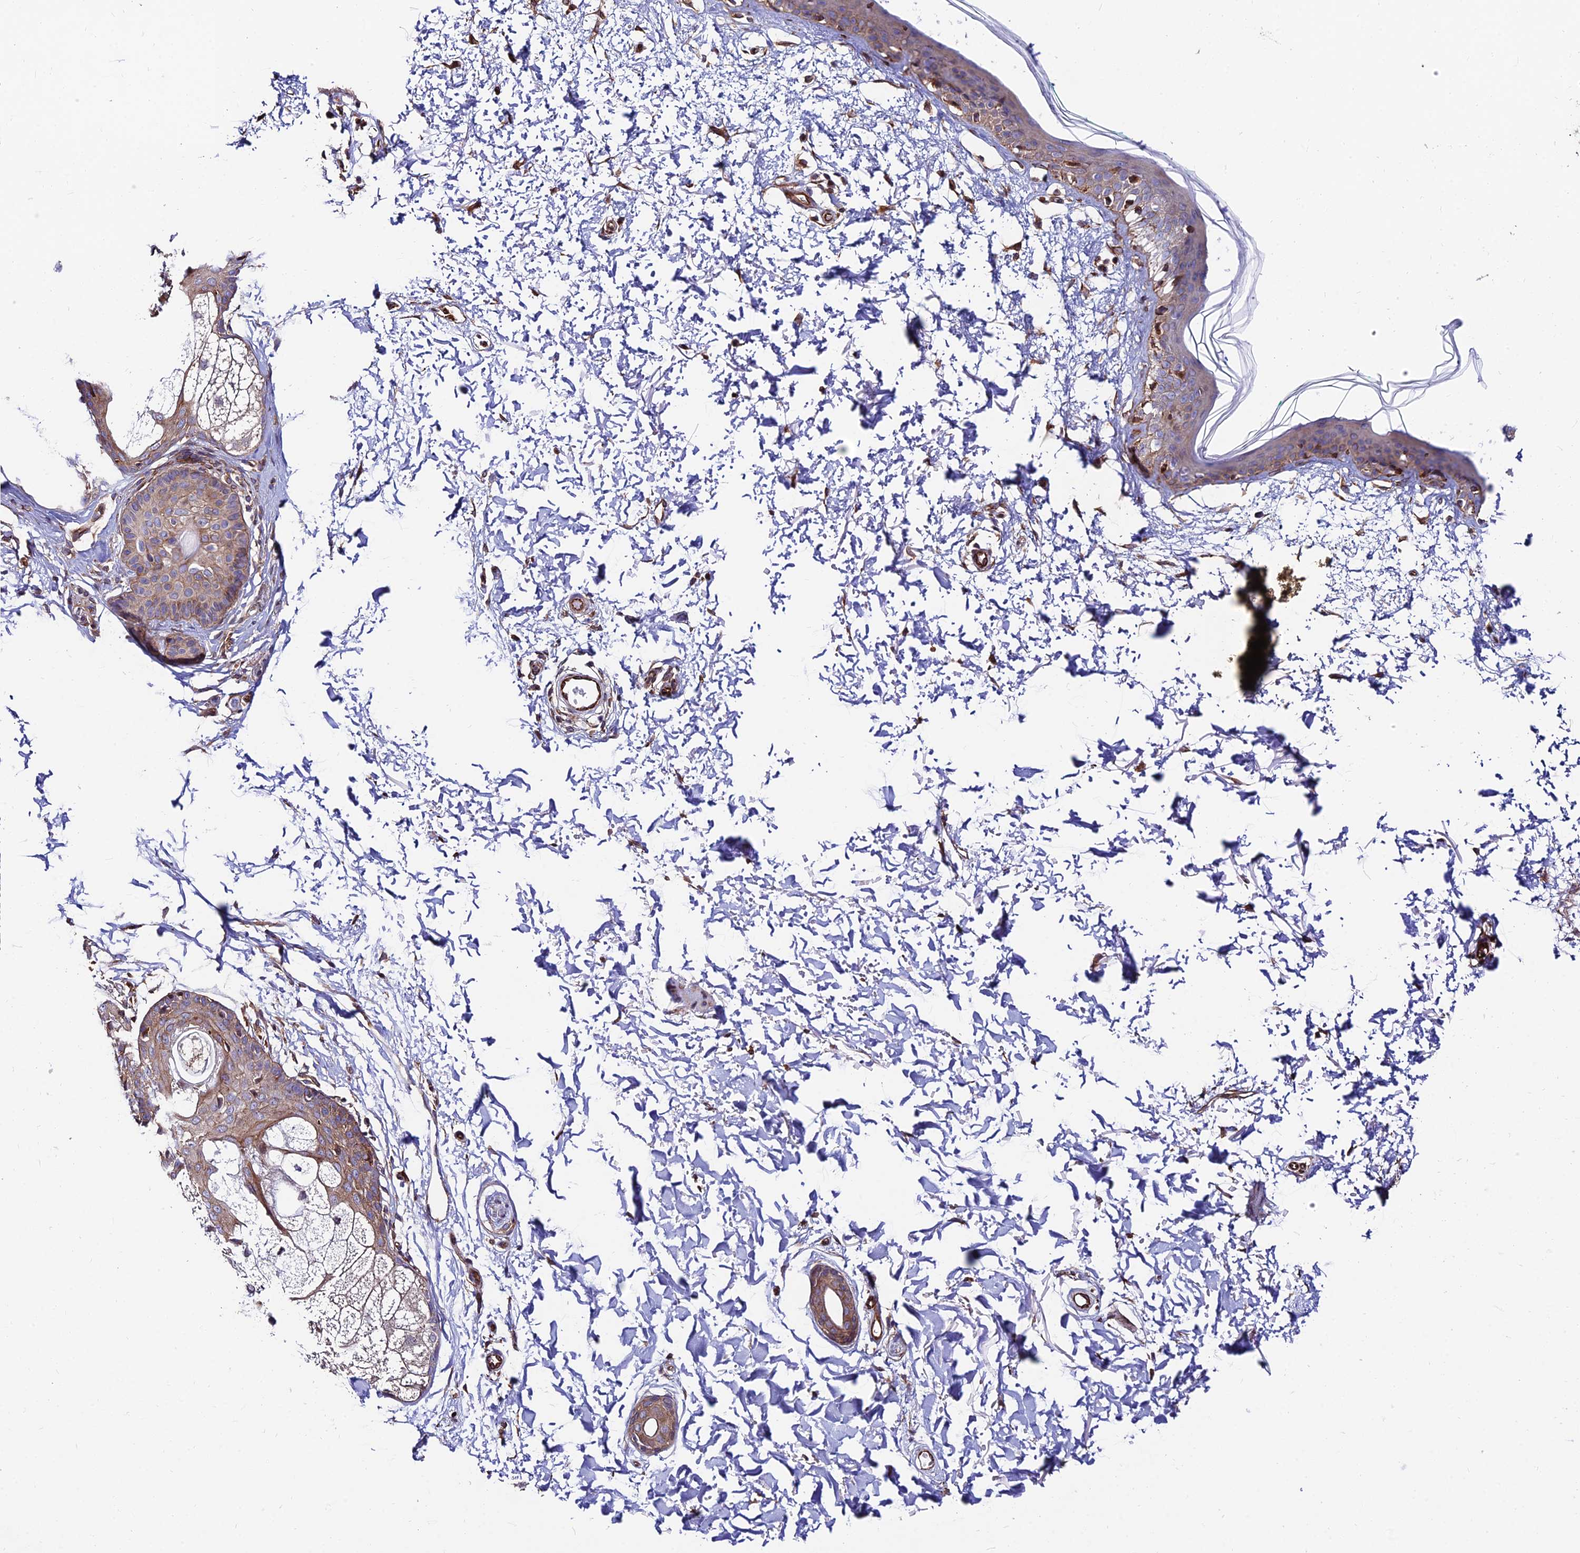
{"staining": {"intensity": "moderate", "quantity": ">75%", "location": "cytoplasmic/membranous"}, "tissue": "skin", "cell_type": "Fibroblasts", "image_type": "normal", "snomed": [{"axis": "morphology", "description": "Normal tissue, NOS"}, {"axis": "topography", "description": "Skin"}], "caption": "This micrograph demonstrates immunohistochemistry staining of benign skin, with medium moderate cytoplasmic/membranous expression in about >75% of fibroblasts.", "gene": "EXOC3L4", "patient": {"sex": "male", "age": 66}}